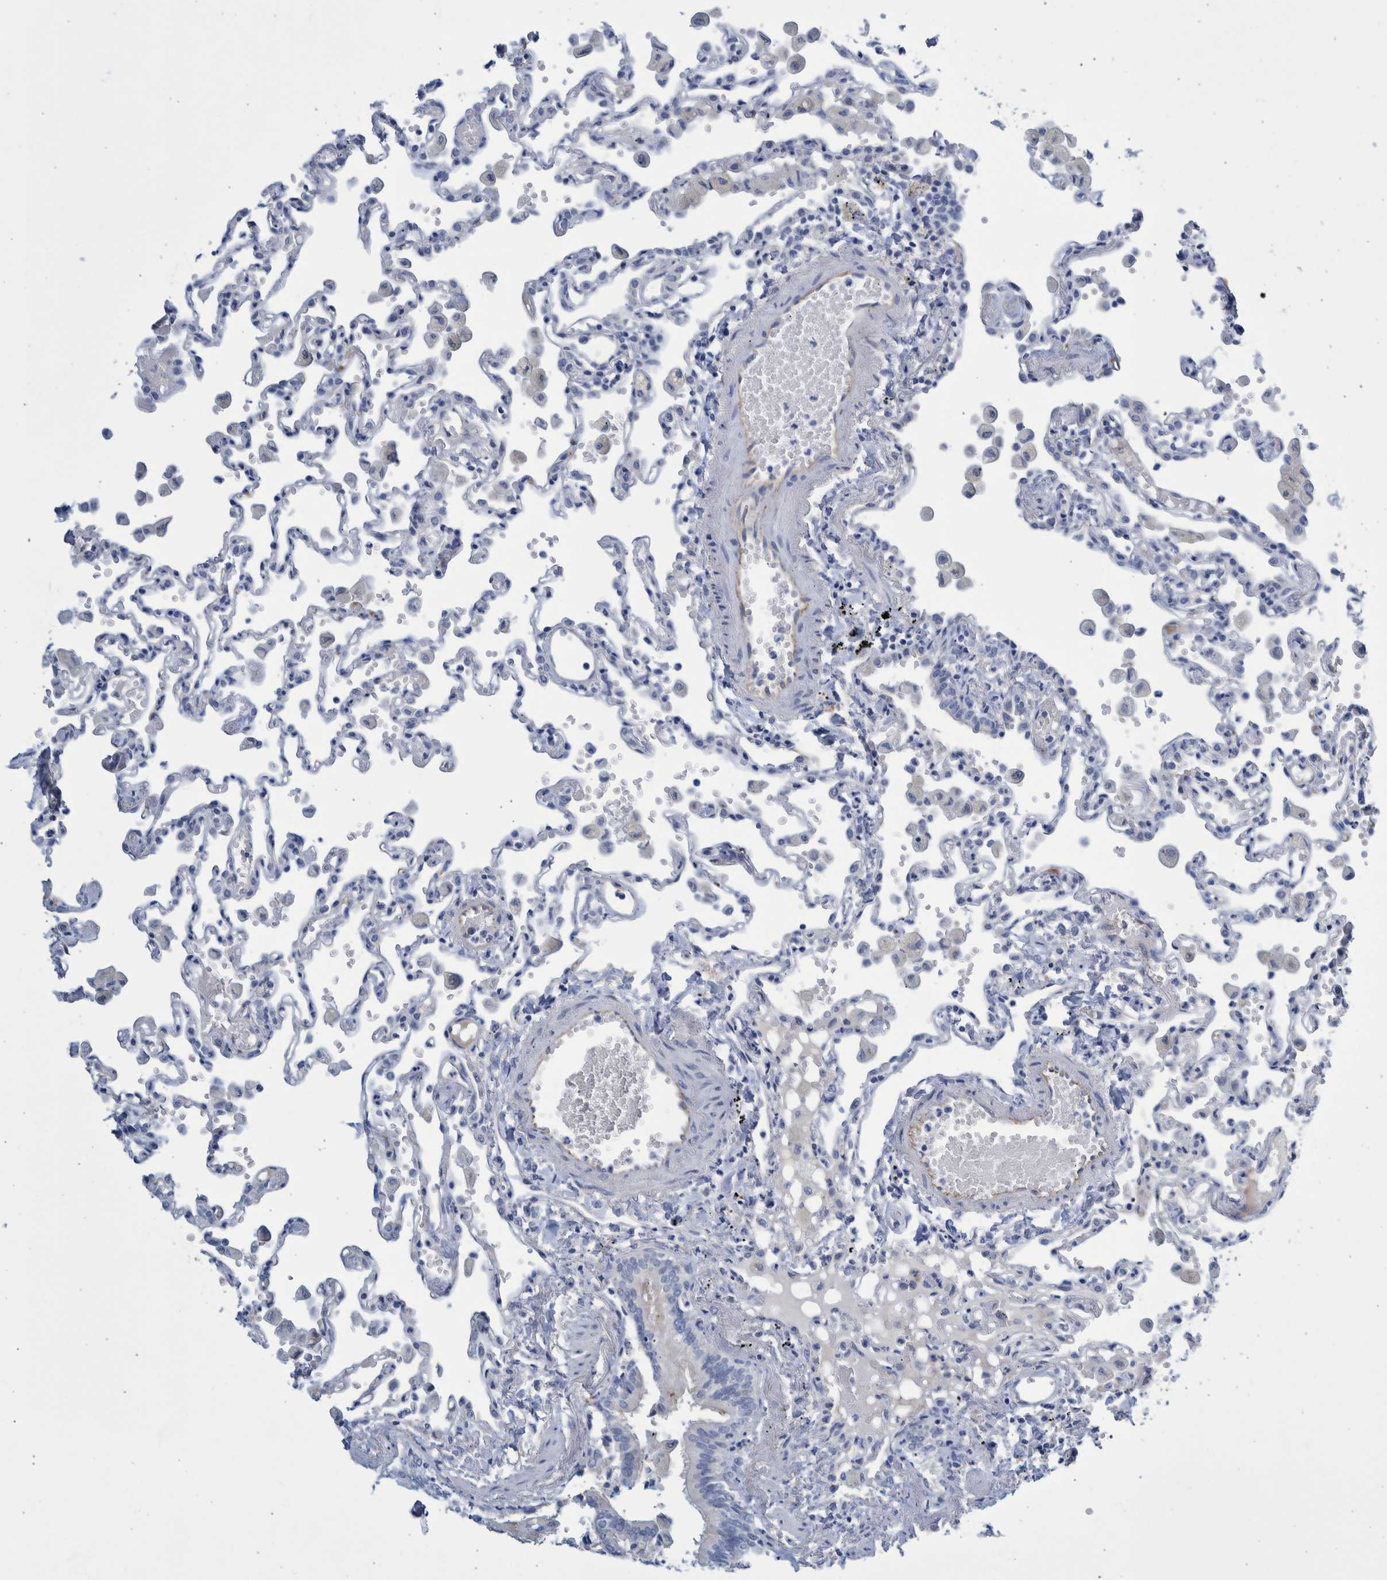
{"staining": {"intensity": "negative", "quantity": "none", "location": "none"}, "tissue": "lung", "cell_type": "Alveolar cells", "image_type": "normal", "snomed": [{"axis": "morphology", "description": "Normal tissue, NOS"}, {"axis": "topography", "description": "Bronchus"}, {"axis": "topography", "description": "Lung"}], "caption": "Photomicrograph shows no significant protein staining in alveolar cells of normal lung. (DAB (3,3'-diaminobenzidine) IHC with hematoxylin counter stain).", "gene": "SLC34A3", "patient": {"sex": "female", "age": 49}}